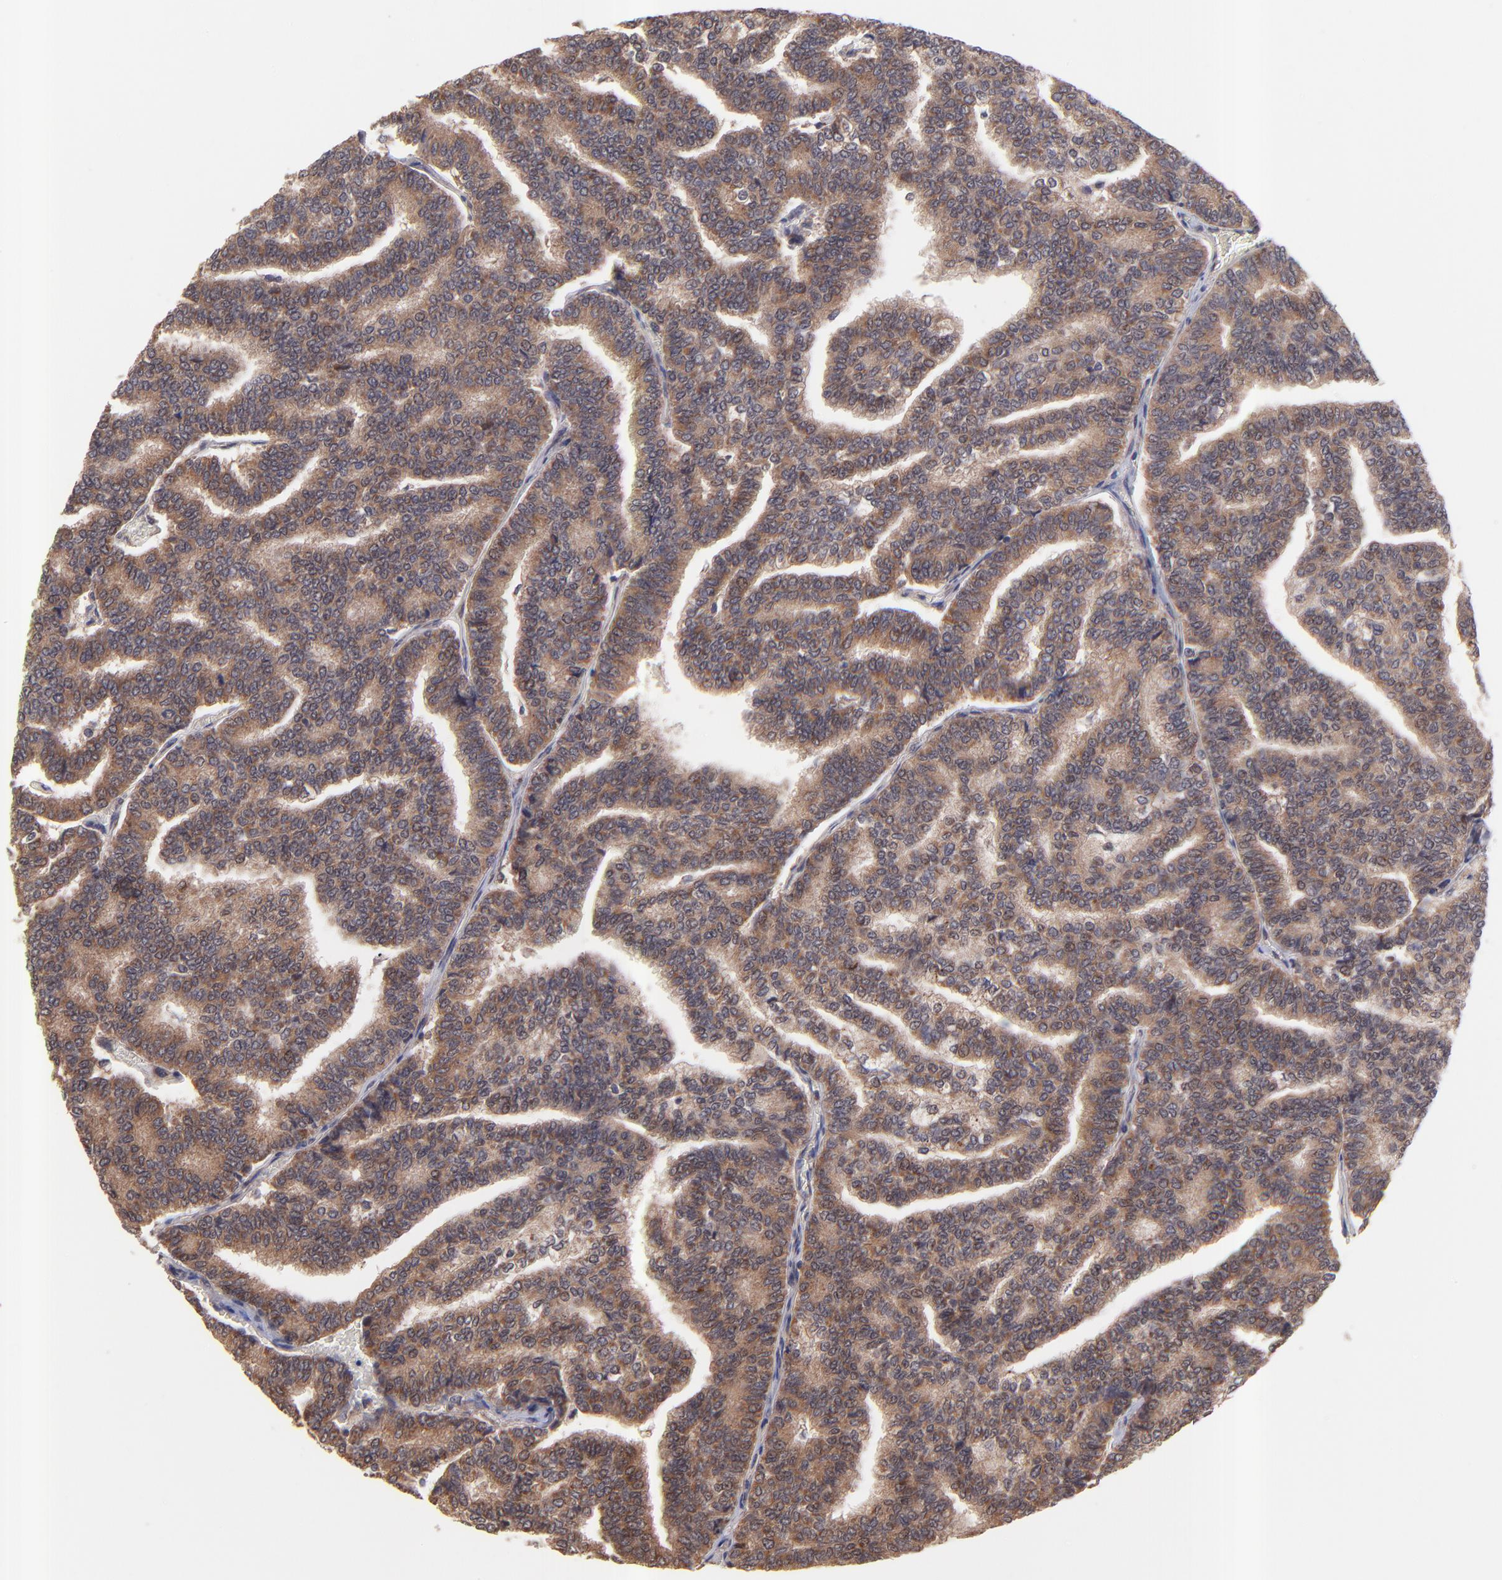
{"staining": {"intensity": "strong", "quantity": ">75%", "location": "cytoplasmic/membranous"}, "tissue": "thyroid cancer", "cell_type": "Tumor cells", "image_type": "cancer", "snomed": [{"axis": "morphology", "description": "Papillary adenocarcinoma, NOS"}, {"axis": "topography", "description": "Thyroid gland"}], "caption": "A high-resolution photomicrograph shows IHC staining of thyroid cancer, which displays strong cytoplasmic/membranous positivity in about >75% of tumor cells.", "gene": "BAIAP2L2", "patient": {"sex": "female", "age": 35}}